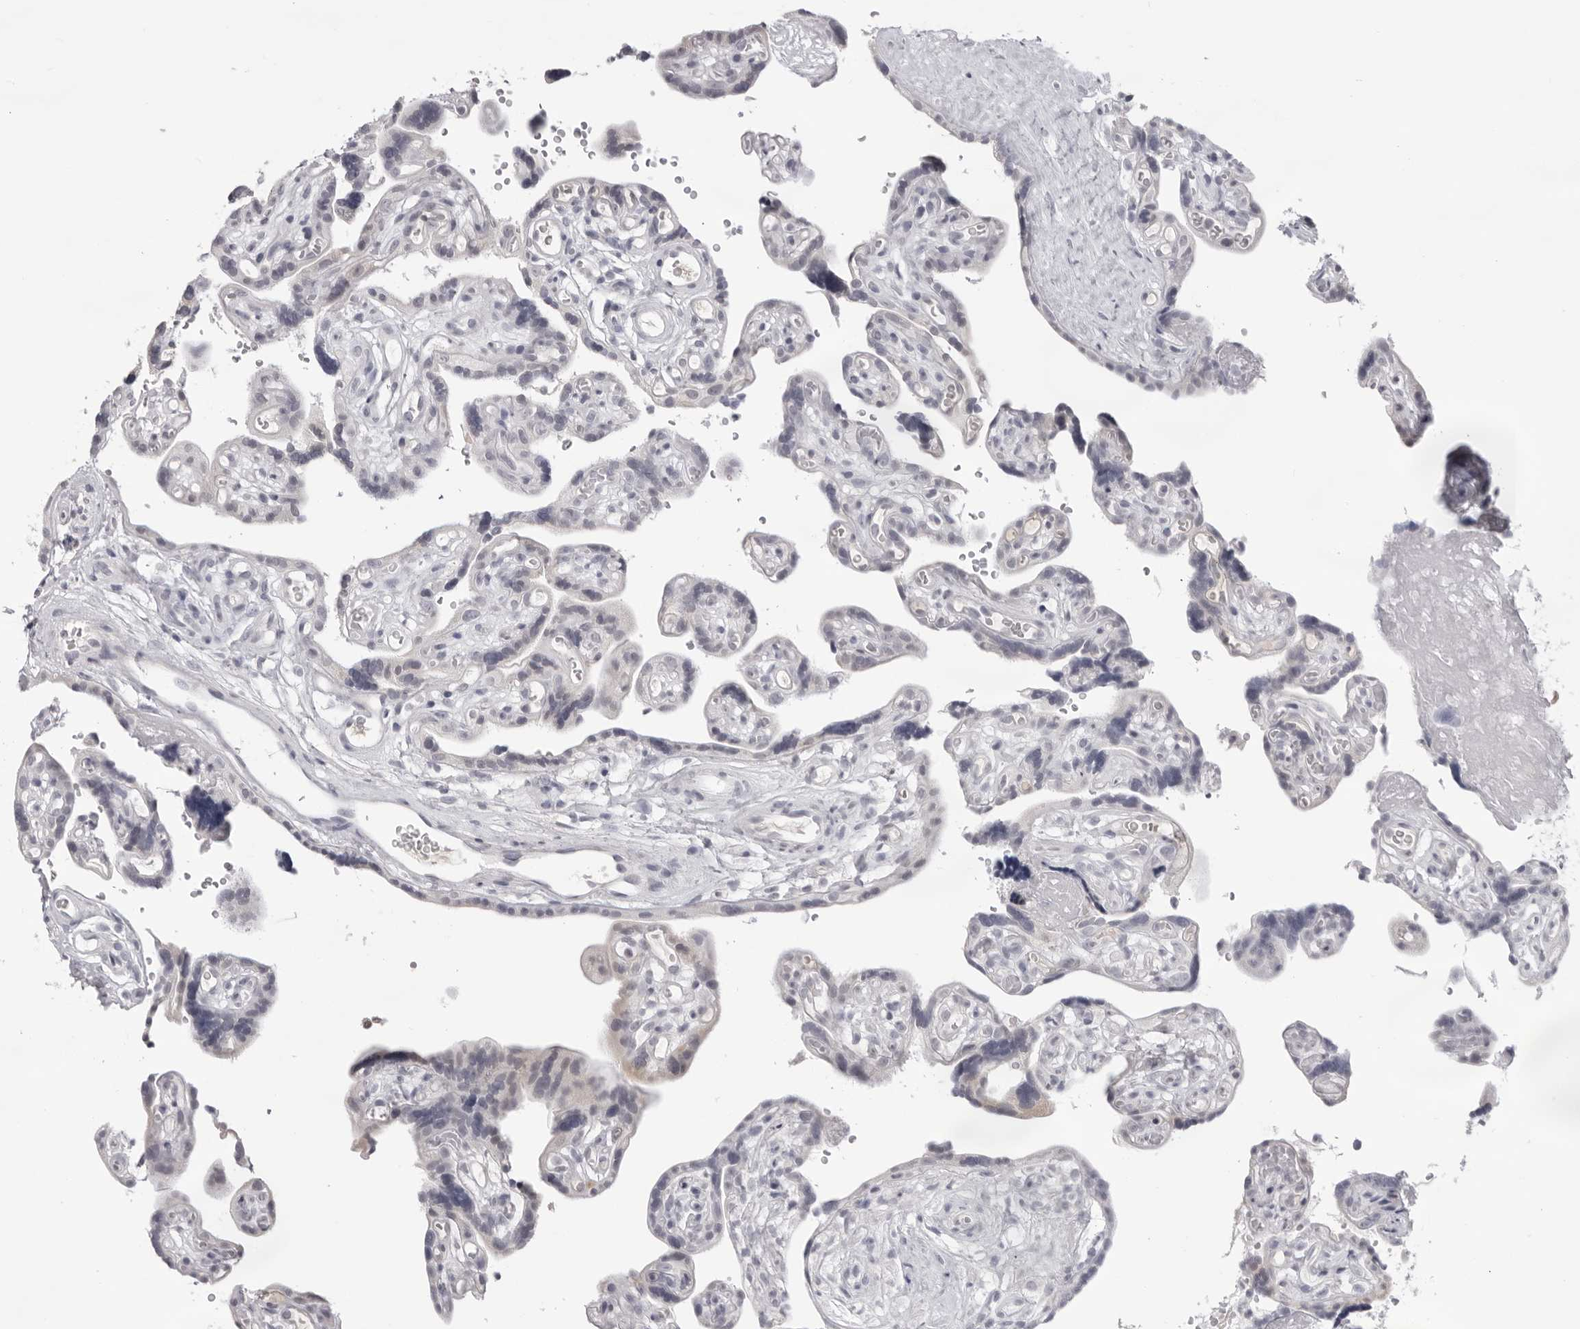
{"staining": {"intensity": "weak", "quantity": "<25%", "location": "cytoplasmic/membranous"}, "tissue": "placenta", "cell_type": "Decidual cells", "image_type": "normal", "snomed": [{"axis": "morphology", "description": "Normal tissue, NOS"}, {"axis": "topography", "description": "Placenta"}], "caption": "Protein analysis of benign placenta demonstrates no significant positivity in decidual cells.", "gene": "ACP6", "patient": {"sex": "female", "age": 30}}